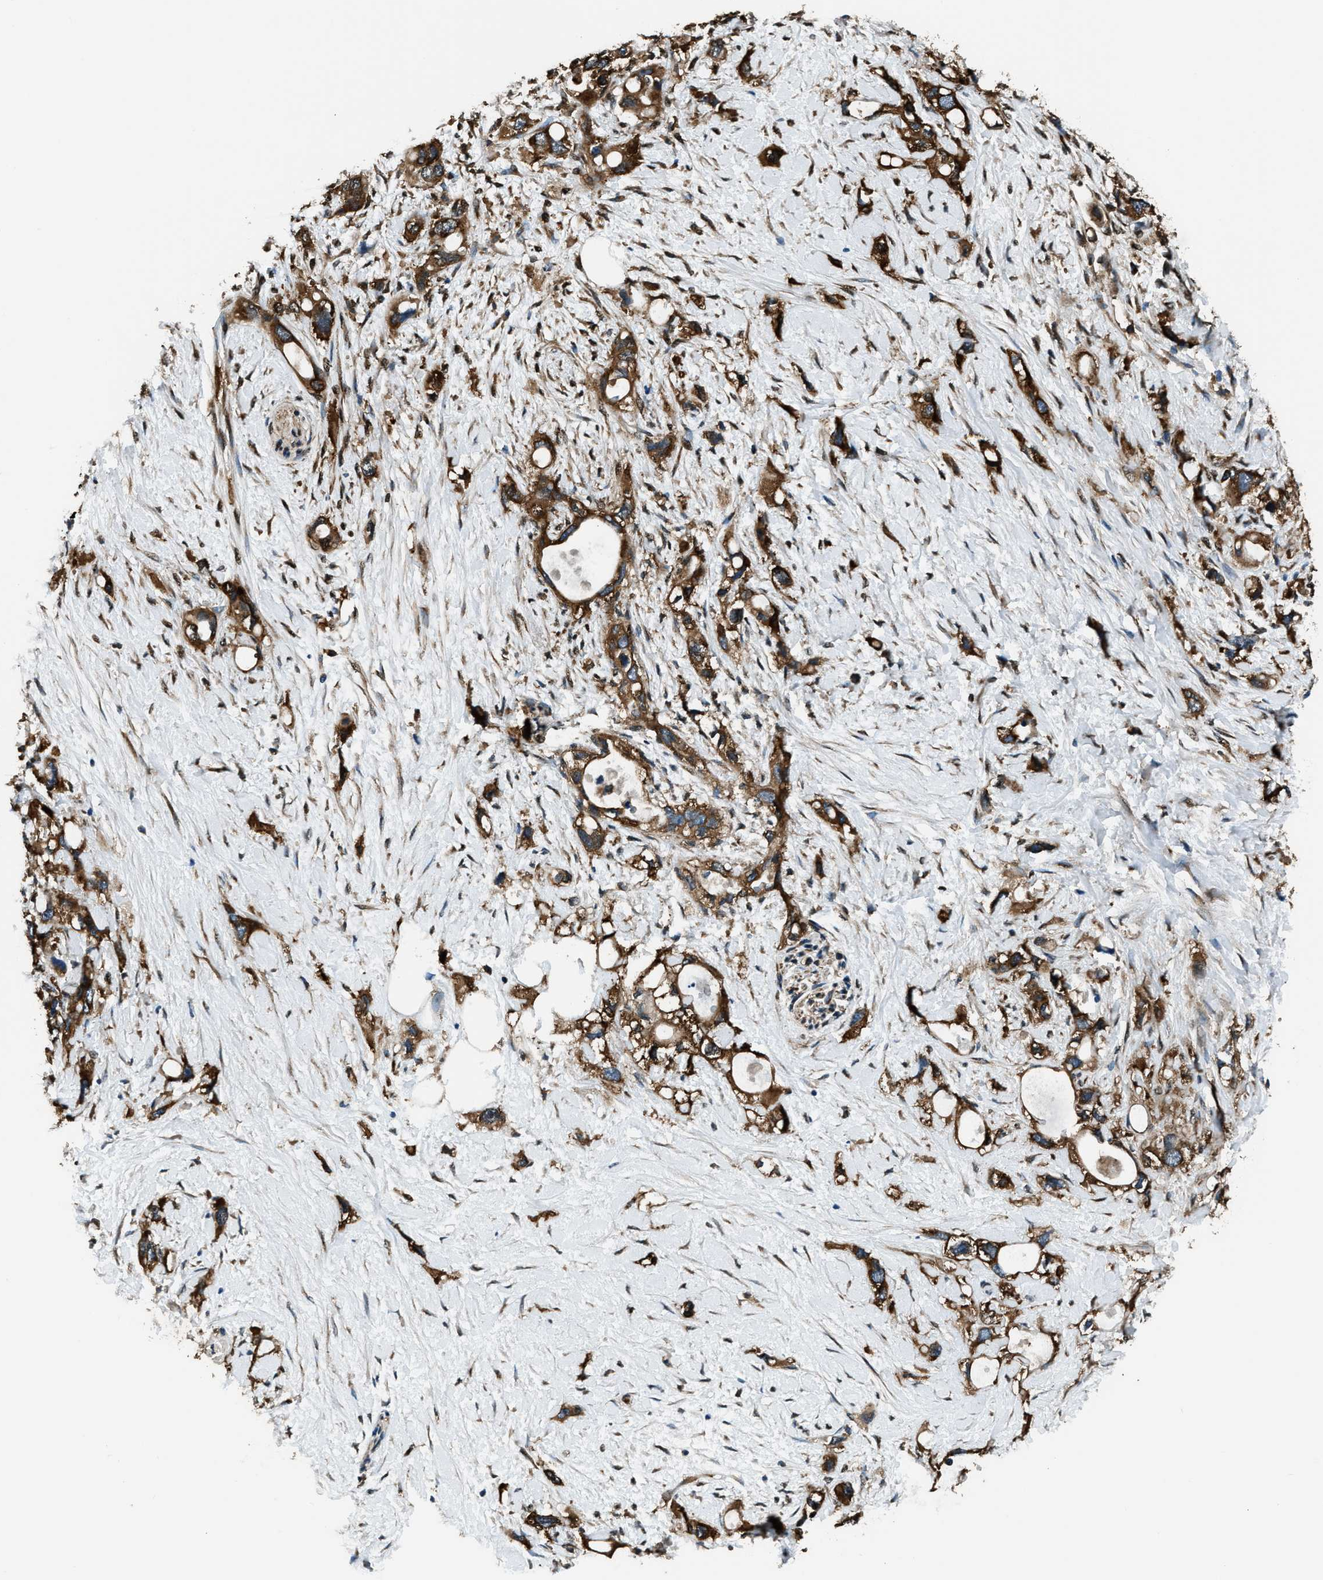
{"staining": {"intensity": "strong", "quantity": ">75%", "location": "cytoplasmic/membranous"}, "tissue": "pancreatic cancer", "cell_type": "Tumor cells", "image_type": "cancer", "snomed": [{"axis": "morphology", "description": "Adenocarcinoma, NOS"}, {"axis": "topography", "description": "Pancreas"}], "caption": "IHC (DAB) staining of human pancreatic cancer (adenocarcinoma) shows strong cytoplasmic/membranous protein staining in approximately >75% of tumor cells. (brown staining indicates protein expression, while blue staining denotes nuclei).", "gene": "ARFGAP2", "patient": {"sex": "female", "age": 56}}